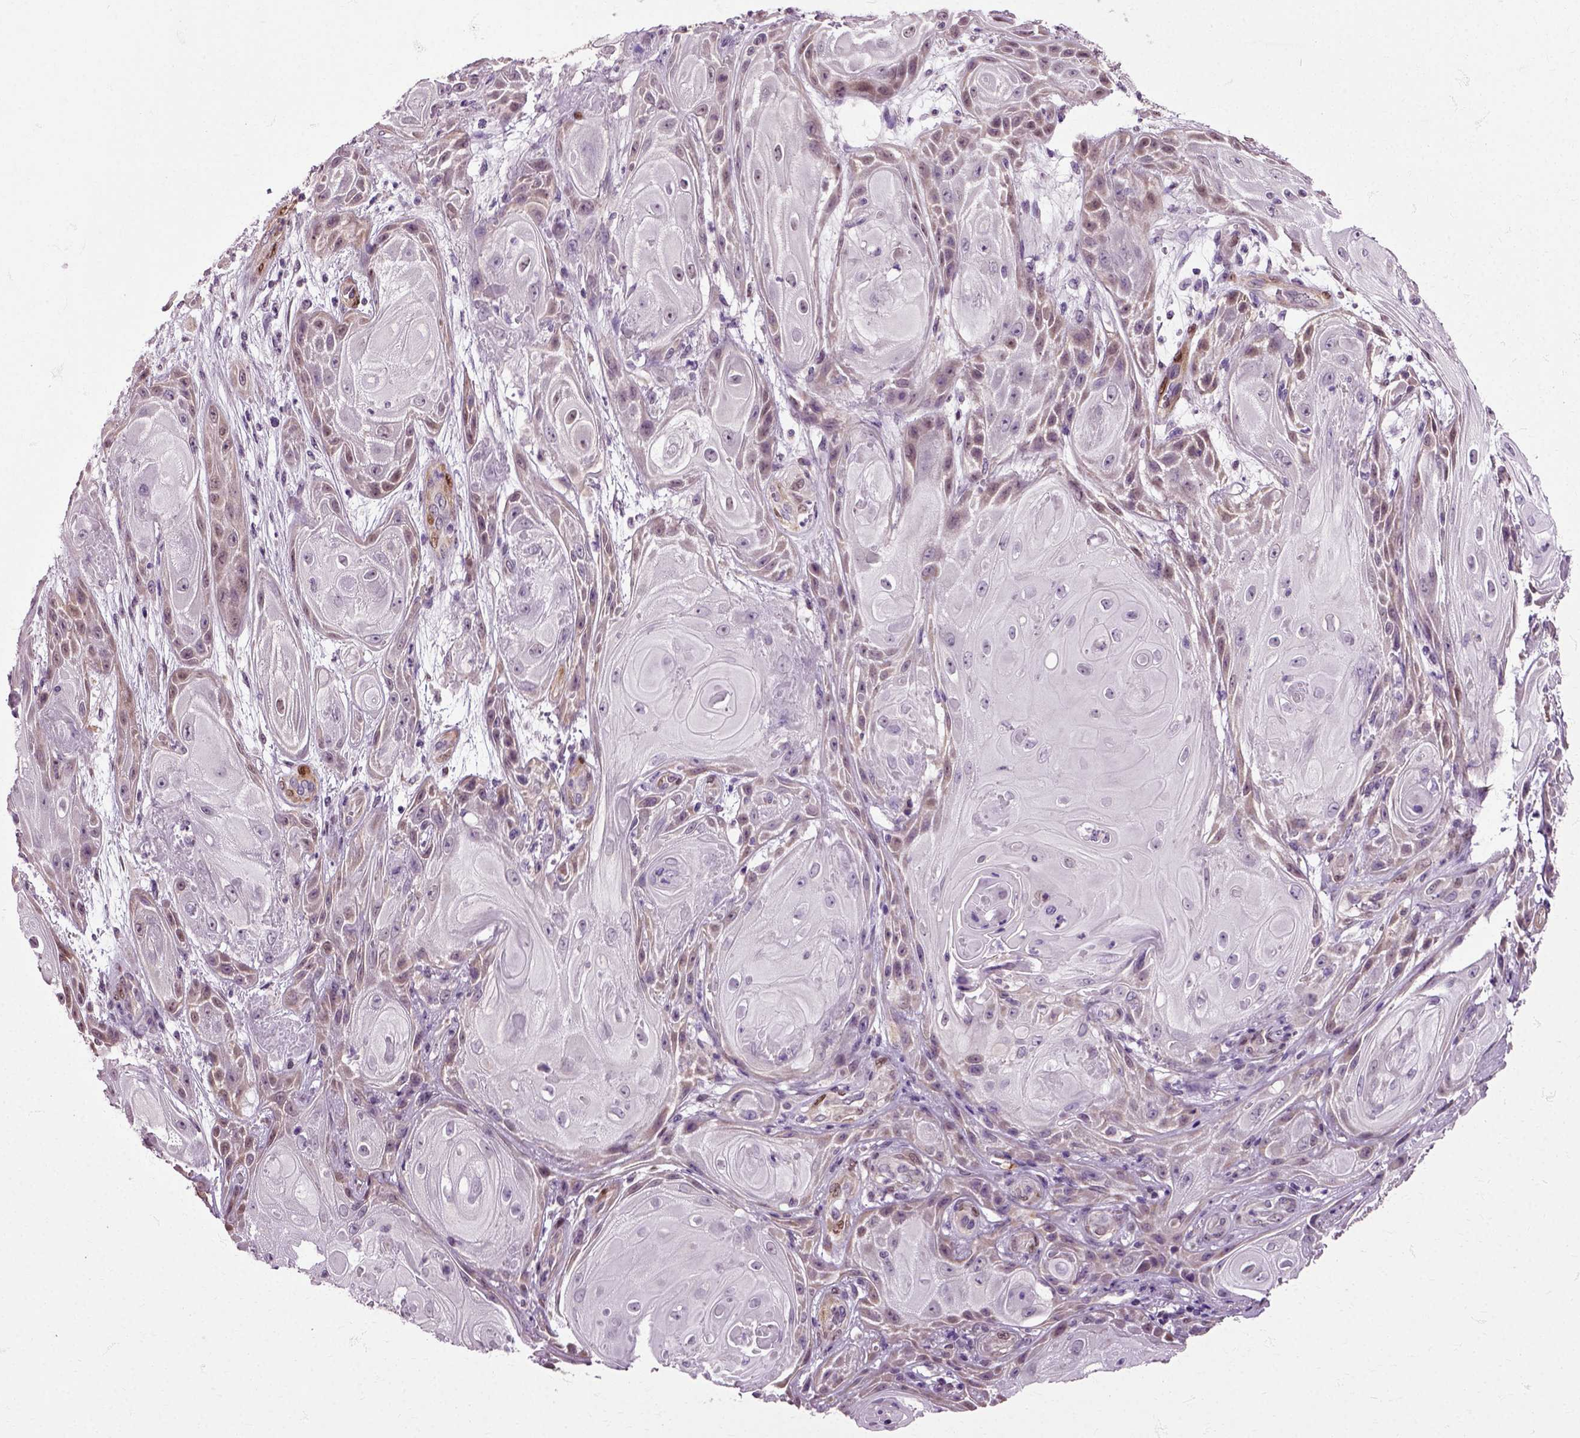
{"staining": {"intensity": "moderate", "quantity": "<25%", "location": "cytoplasmic/membranous"}, "tissue": "skin cancer", "cell_type": "Tumor cells", "image_type": "cancer", "snomed": [{"axis": "morphology", "description": "Squamous cell carcinoma, NOS"}, {"axis": "topography", "description": "Skin"}], "caption": "A histopathology image of human squamous cell carcinoma (skin) stained for a protein shows moderate cytoplasmic/membranous brown staining in tumor cells.", "gene": "HSPA2", "patient": {"sex": "male", "age": 62}}